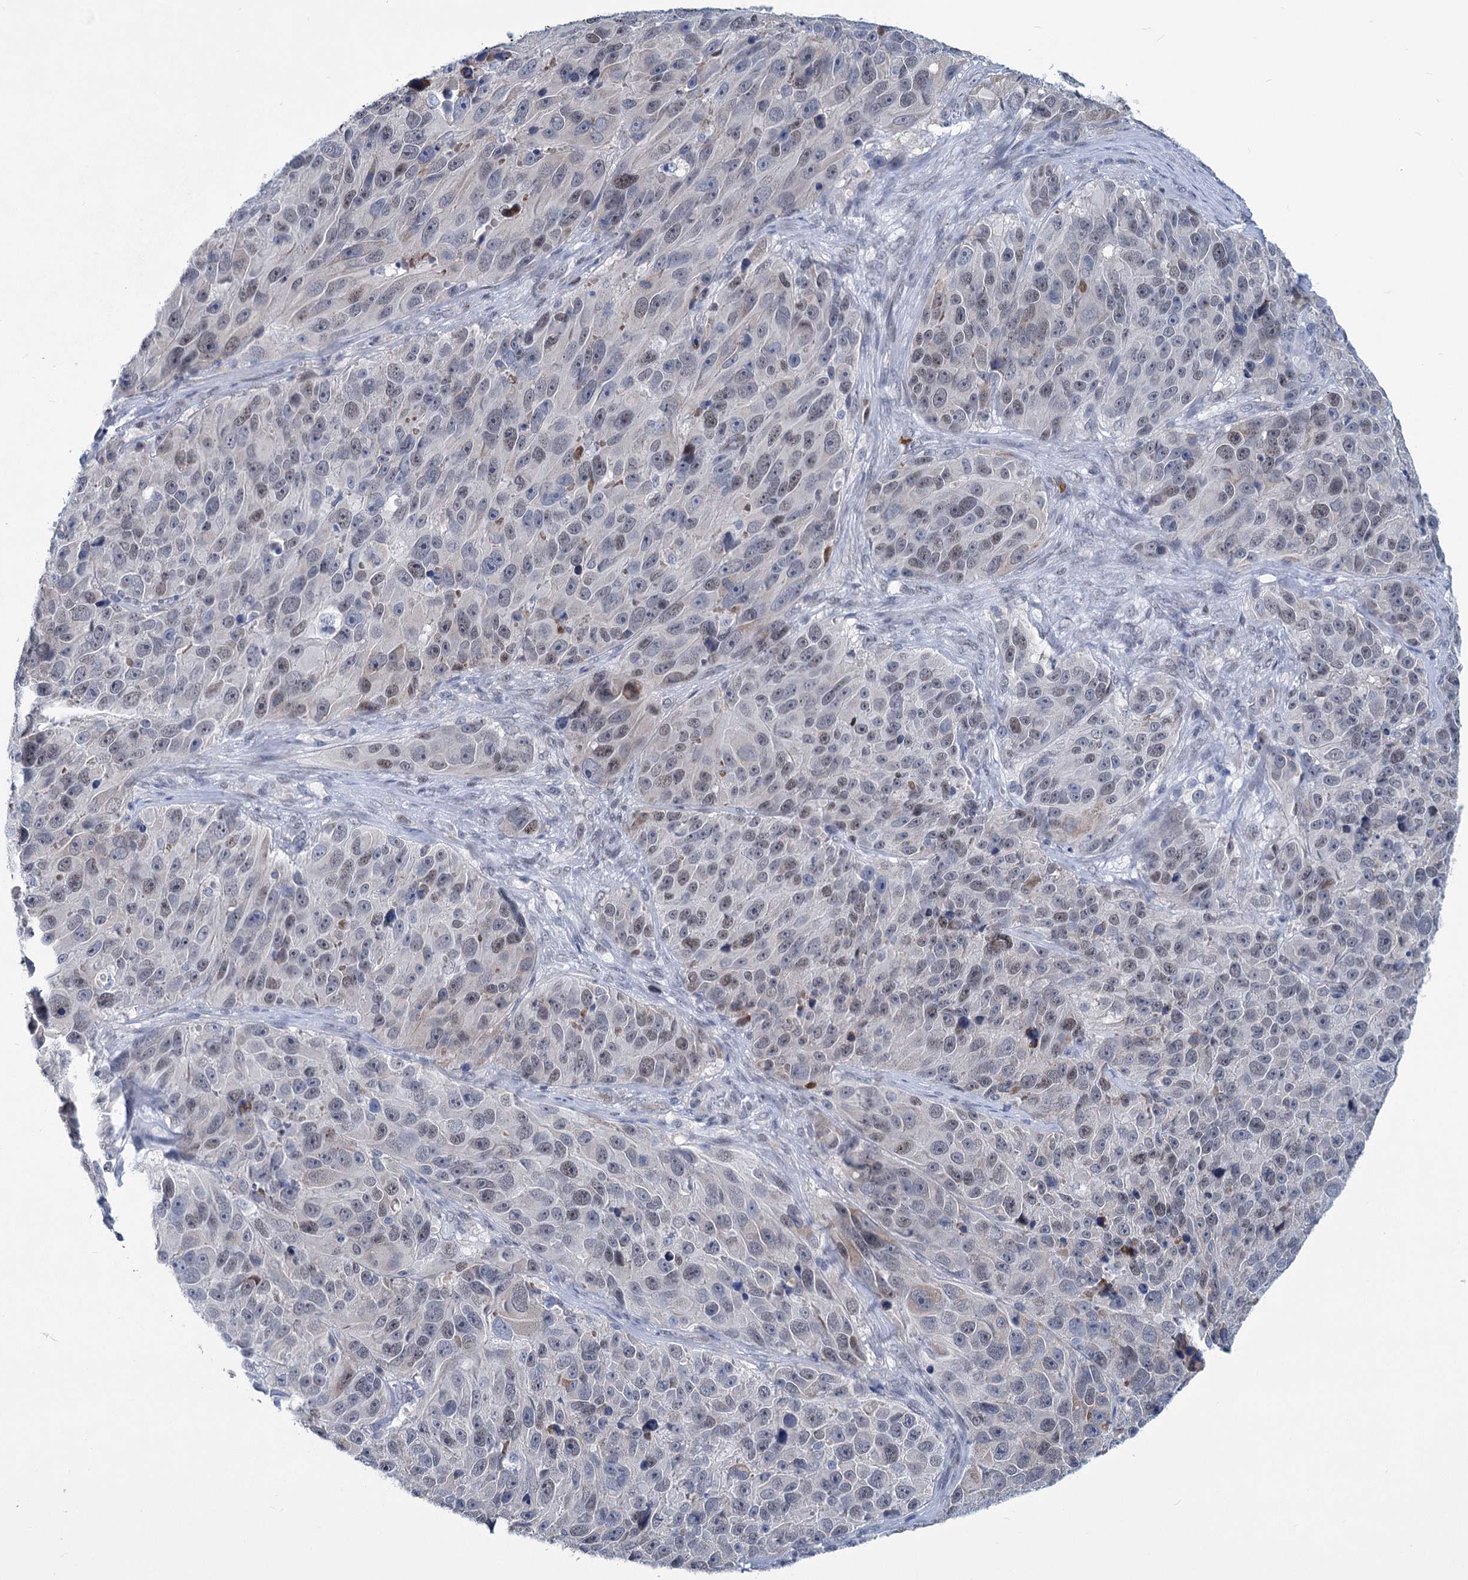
{"staining": {"intensity": "weak", "quantity": "<25%", "location": "nuclear"}, "tissue": "melanoma", "cell_type": "Tumor cells", "image_type": "cancer", "snomed": [{"axis": "morphology", "description": "Malignant melanoma, NOS"}, {"axis": "topography", "description": "Skin"}], "caption": "A high-resolution histopathology image shows immunohistochemistry (IHC) staining of melanoma, which exhibits no significant expression in tumor cells.", "gene": "NEU3", "patient": {"sex": "male", "age": 84}}